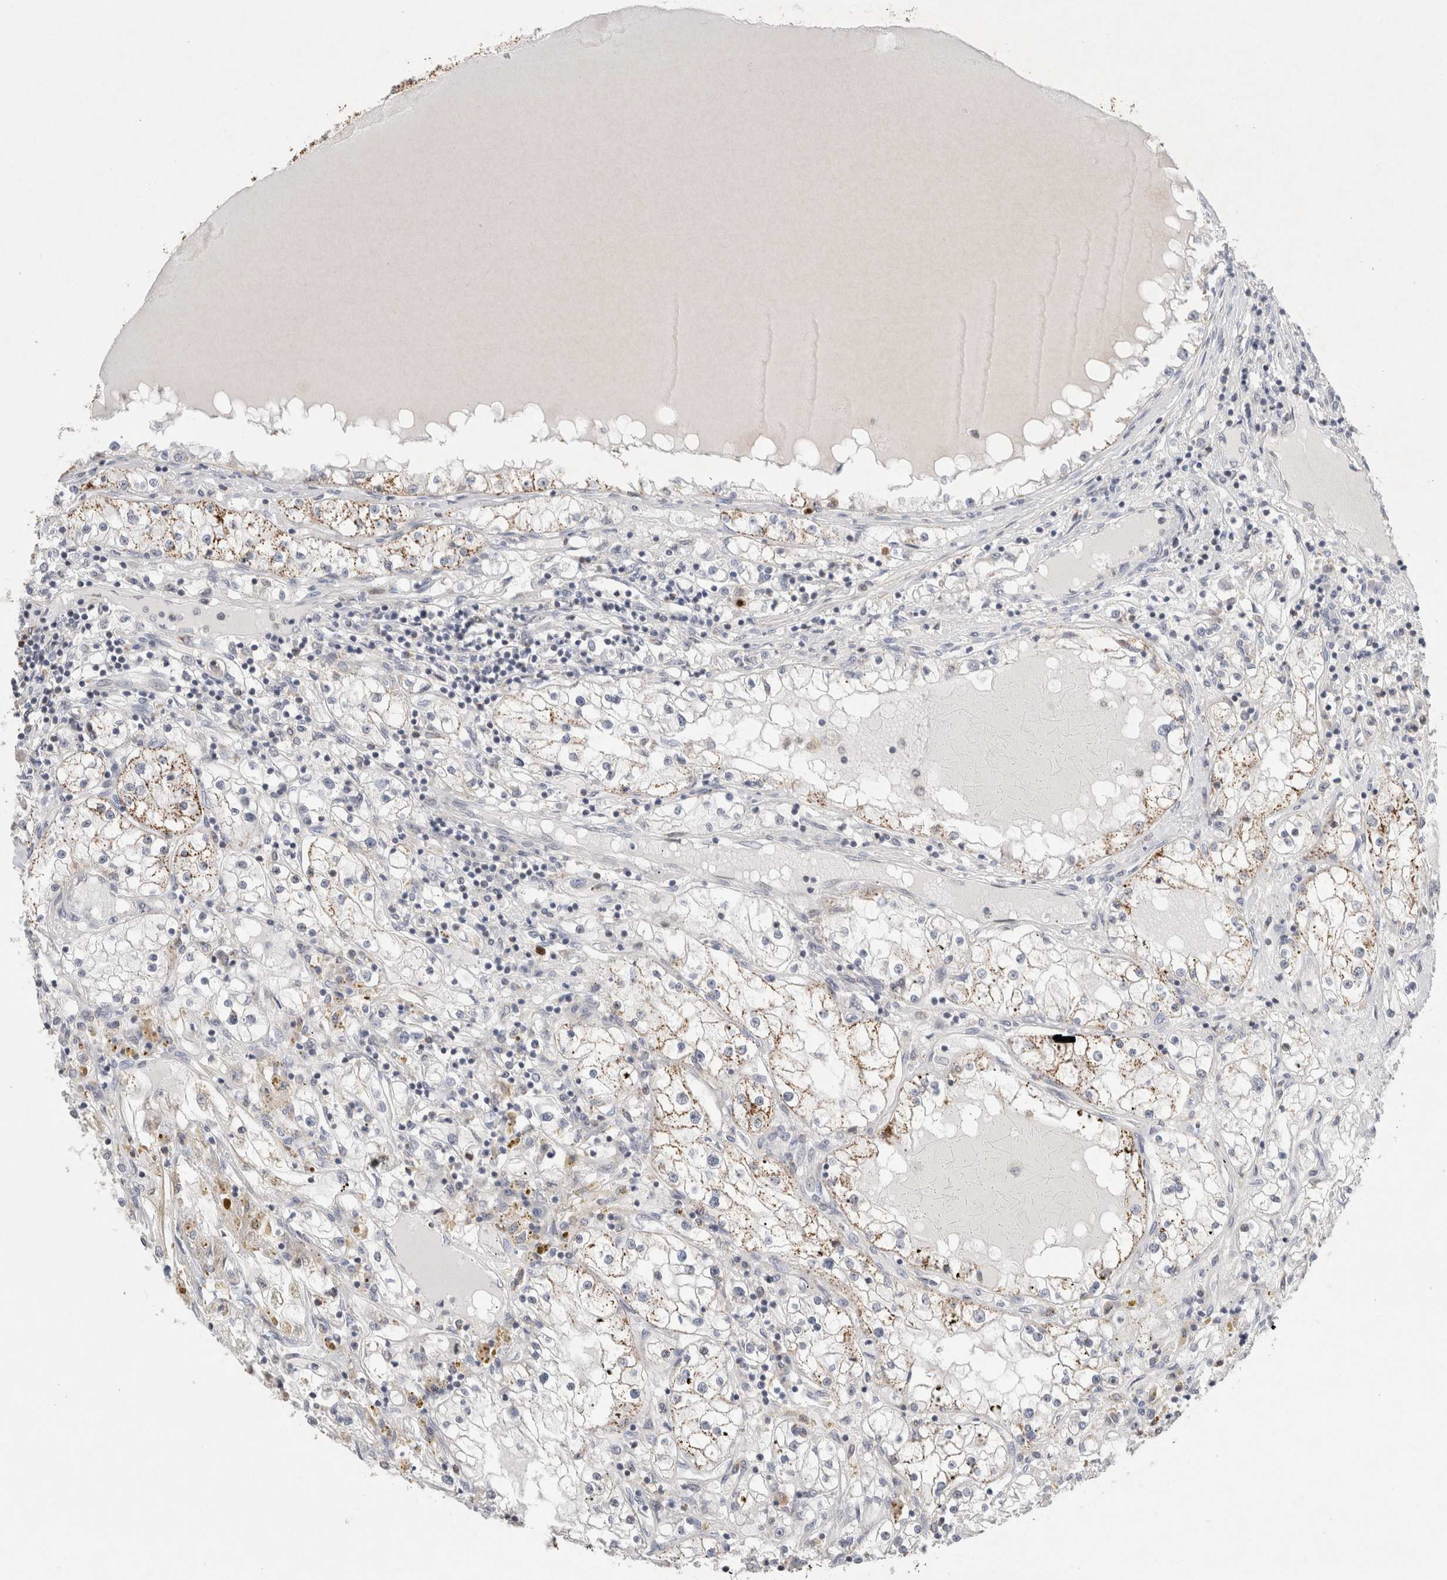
{"staining": {"intensity": "strong", "quantity": "25%-75%", "location": "cytoplasmic/membranous"}, "tissue": "renal cancer", "cell_type": "Tumor cells", "image_type": "cancer", "snomed": [{"axis": "morphology", "description": "Adenocarcinoma, NOS"}, {"axis": "topography", "description": "Kidney"}], "caption": "IHC staining of renal cancer, which shows high levels of strong cytoplasmic/membranous expression in approximately 25%-75% of tumor cells indicating strong cytoplasmic/membranous protein expression. The staining was performed using DAB (3,3'-diaminobenzidine) (brown) for protein detection and nuclei were counterstained in hematoxylin (blue).", "gene": "AGMAT", "patient": {"sex": "male", "age": 68}}